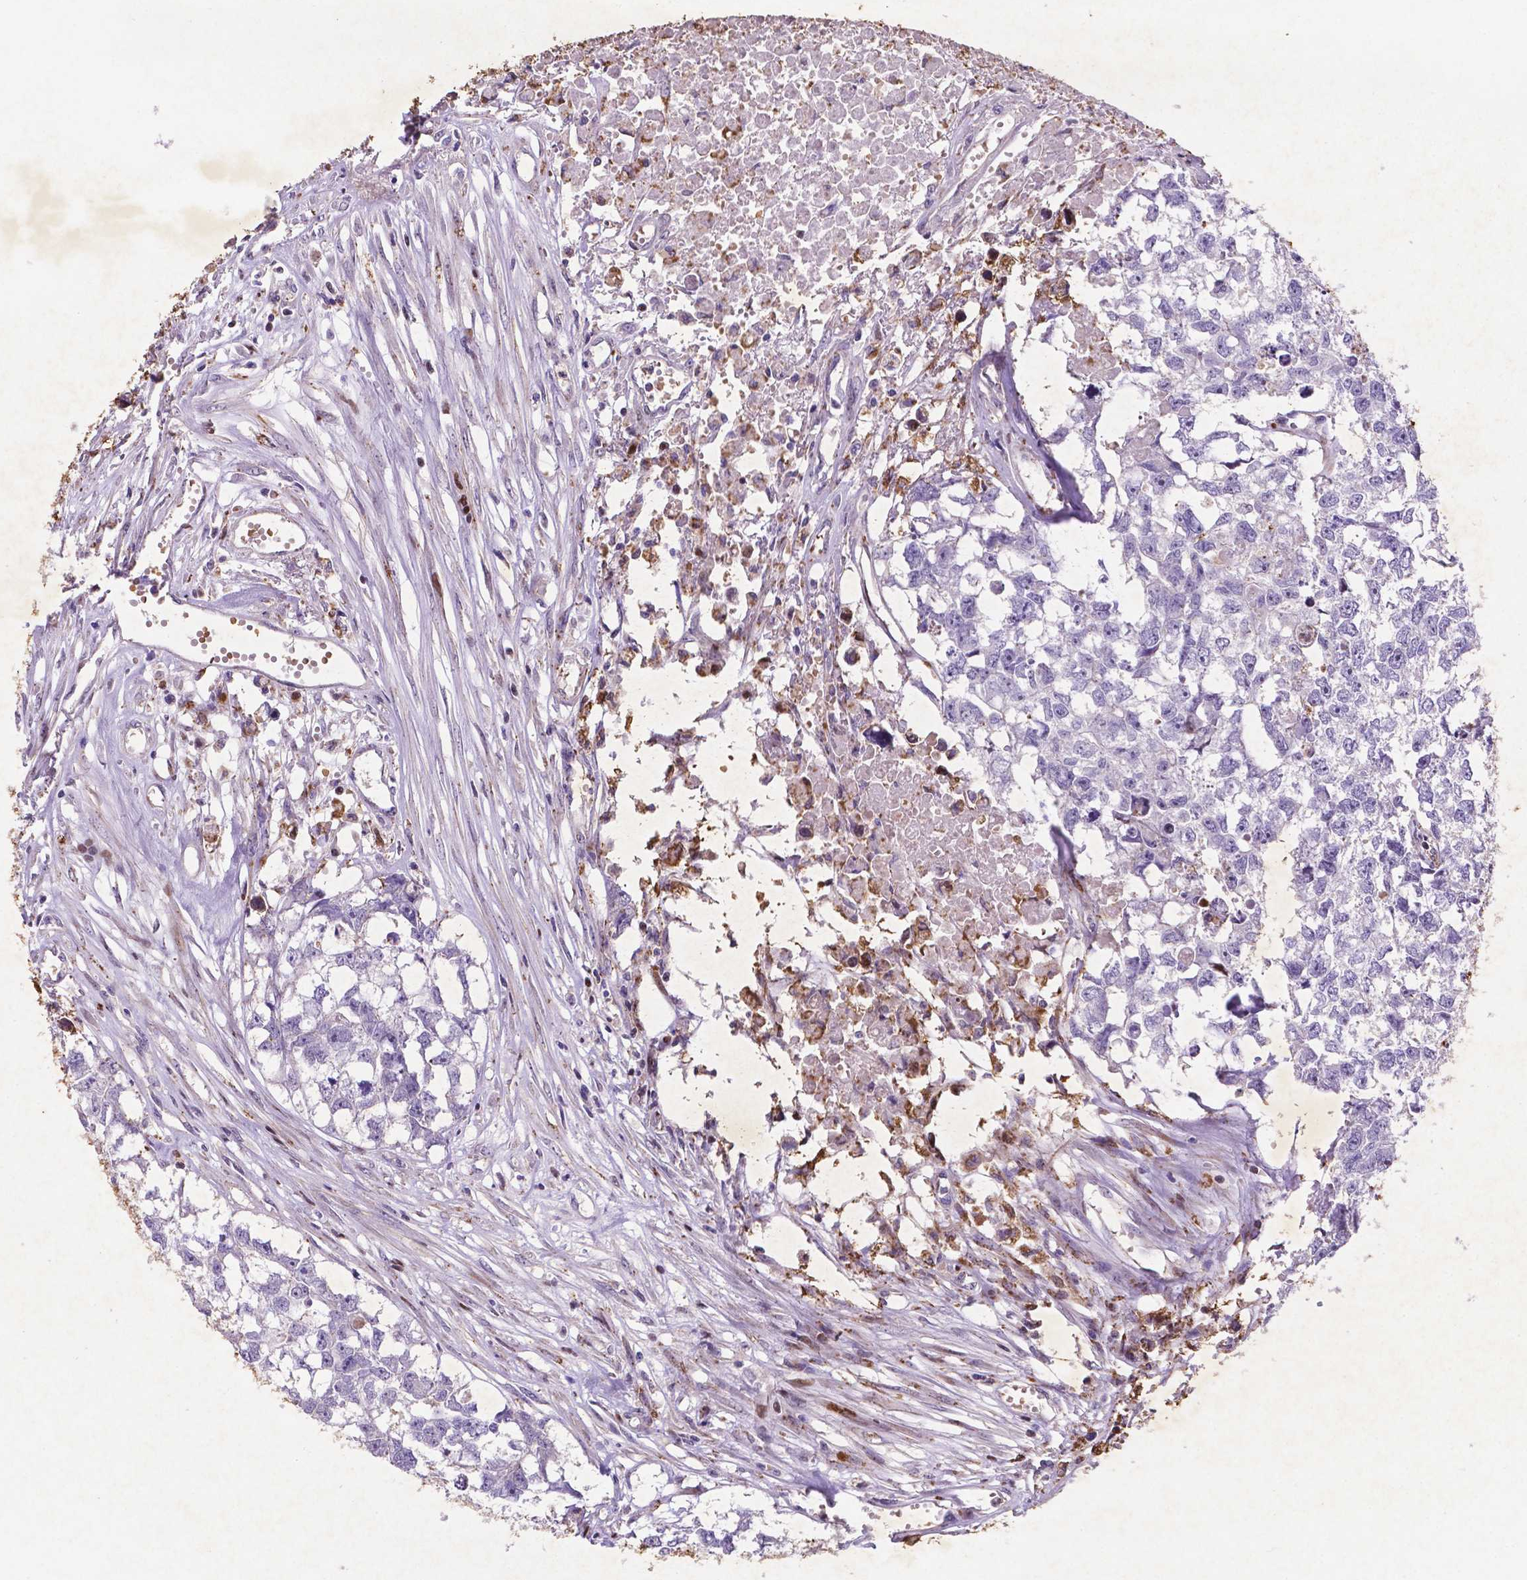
{"staining": {"intensity": "negative", "quantity": "none", "location": "none"}, "tissue": "testis cancer", "cell_type": "Tumor cells", "image_type": "cancer", "snomed": [{"axis": "morphology", "description": "Carcinoma, Embryonal, NOS"}, {"axis": "morphology", "description": "Teratoma, malignant, NOS"}, {"axis": "topography", "description": "Testis"}], "caption": "Embryonal carcinoma (testis) was stained to show a protein in brown. There is no significant expression in tumor cells.", "gene": "TM4SF20", "patient": {"sex": "male", "age": 44}}